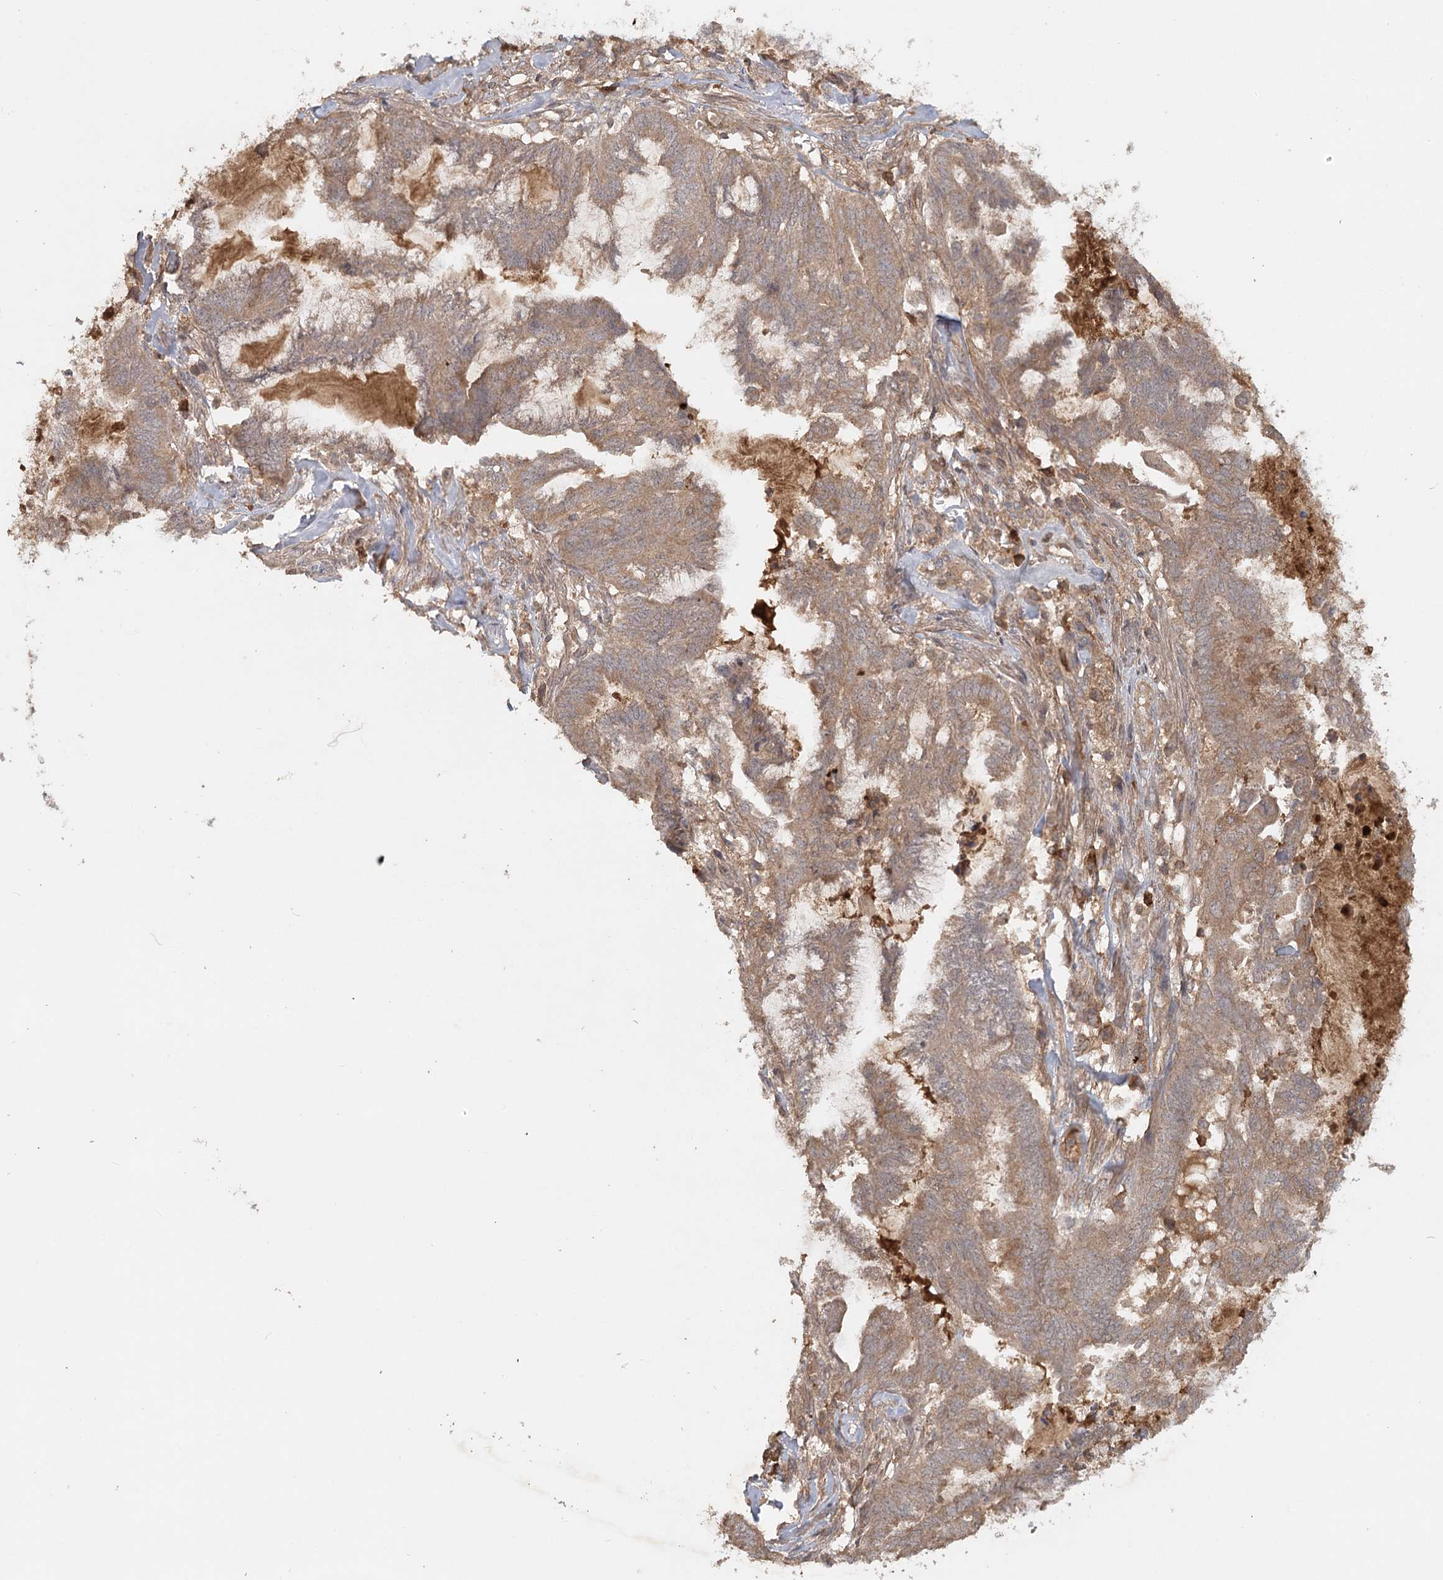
{"staining": {"intensity": "moderate", "quantity": ">75%", "location": "cytoplasmic/membranous"}, "tissue": "endometrial cancer", "cell_type": "Tumor cells", "image_type": "cancer", "snomed": [{"axis": "morphology", "description": "Adenocarcinoma, NOS"}, {"axis": "topography", "description": "Endometrium"}], "caption": "Immunohistochemistry (IHC) staining of endometrial cancer (adenocarcinoma), which reveals medium levels of moderate cytoplasmic/membranous staining in approximately >75% of tumor cells indicating moderate cytoplasmic/membranous protein expression. The staining was performed using DAB (brown) for protein detection and nuclei were counterstained in hematoxylin (blue).", "gene": "ARL13A", "patient": {"sex": "female", "age": 86}}